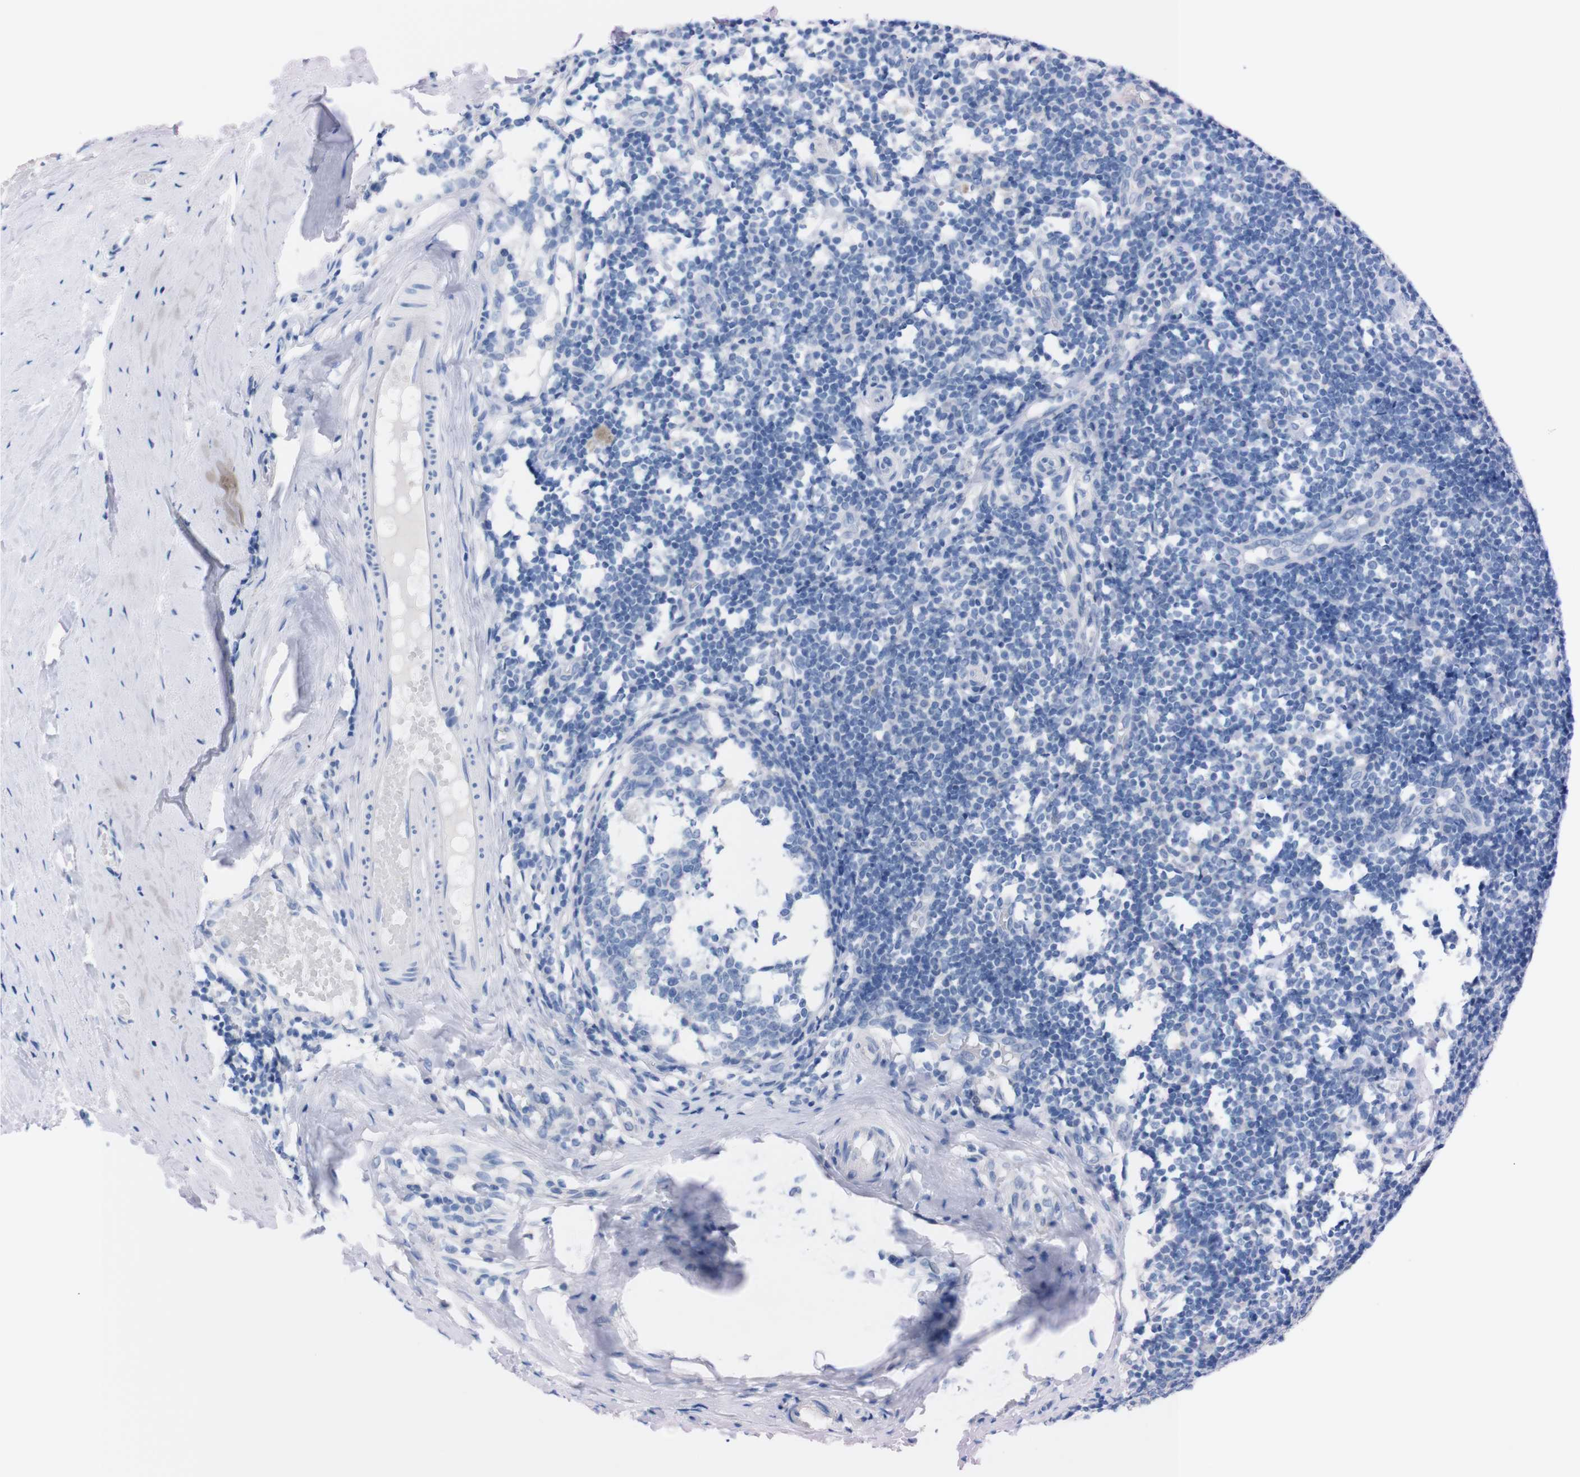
{"staining": {"intensity": "negative", "quantity": "none", "location": "none"}, "tissue": "tonsil", "cell_type": "Germinal center cells", "image_type": "normal", "snomed": [{"axis": "morphology", "description": "Normal tissue, NOS"}, {"axis": "topography", "description": "Tonsil"}], "caption": "Photomicrograph shows no significant protein positivity in germinal center cells of benign tonsil.", "gene": "TMEM243", "patient": {"sex": "female", "age": 19}}